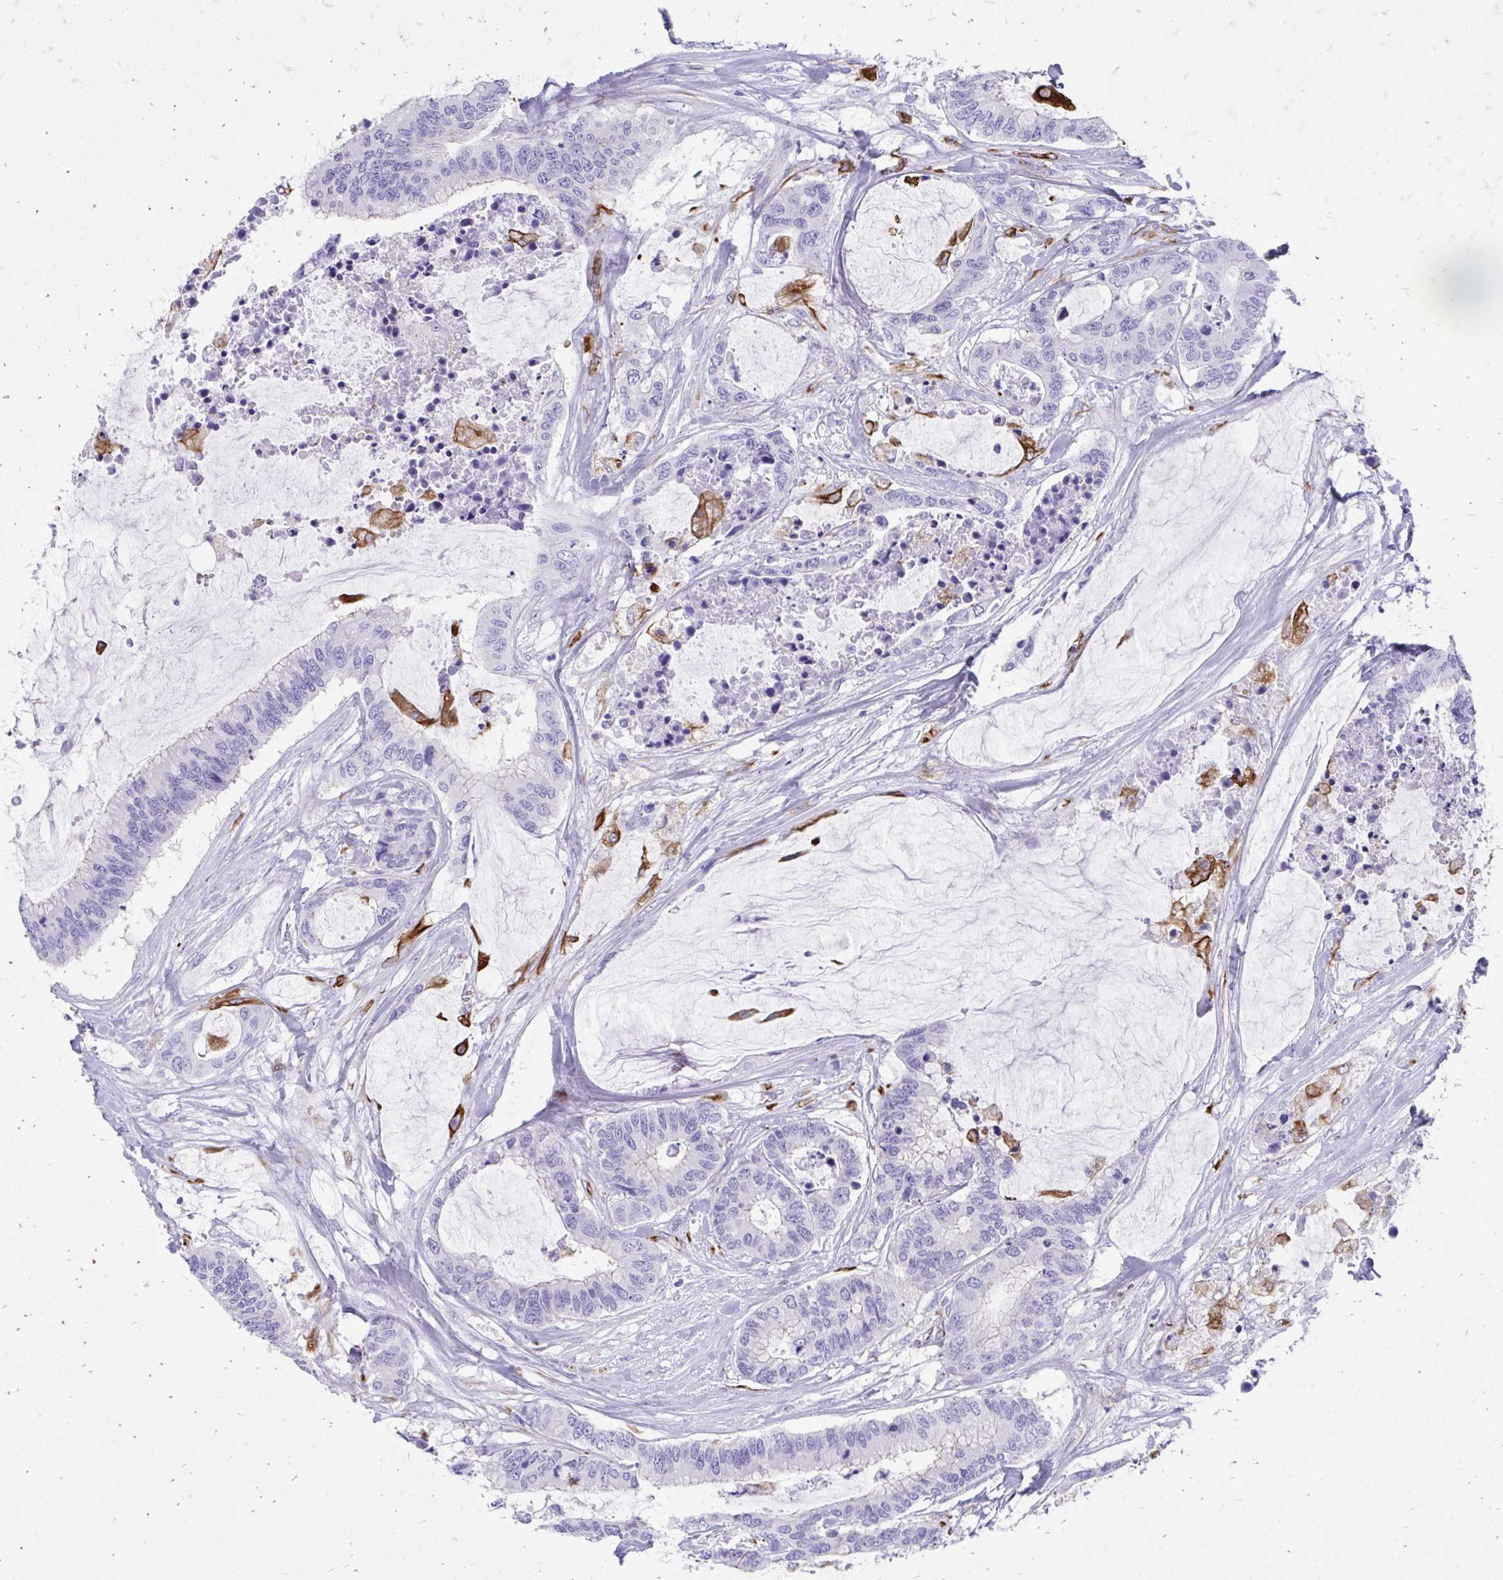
{"staining": {"intensity": "negative", "quantity": "none", "location": "none"}, "tissue": "colorectal cancer", "cell_type": "Tumor cells", "image_type": "cancer", "snomed": [{"axis": "morphology", "description": "Adenocarcinoma, NOS"}, {"axis": "topography", "description": "Rectum"}], "caption": "This micrograph is of colorectal cancer (adenocarcinoma) stained with immunohistochemistry (IHC) to label a protein in brown with the nuclei are counter-stained blue. There is no staining in tumor cells.", "gene": "ZNF699", "patient": {"sex": "female", "age": 59}}